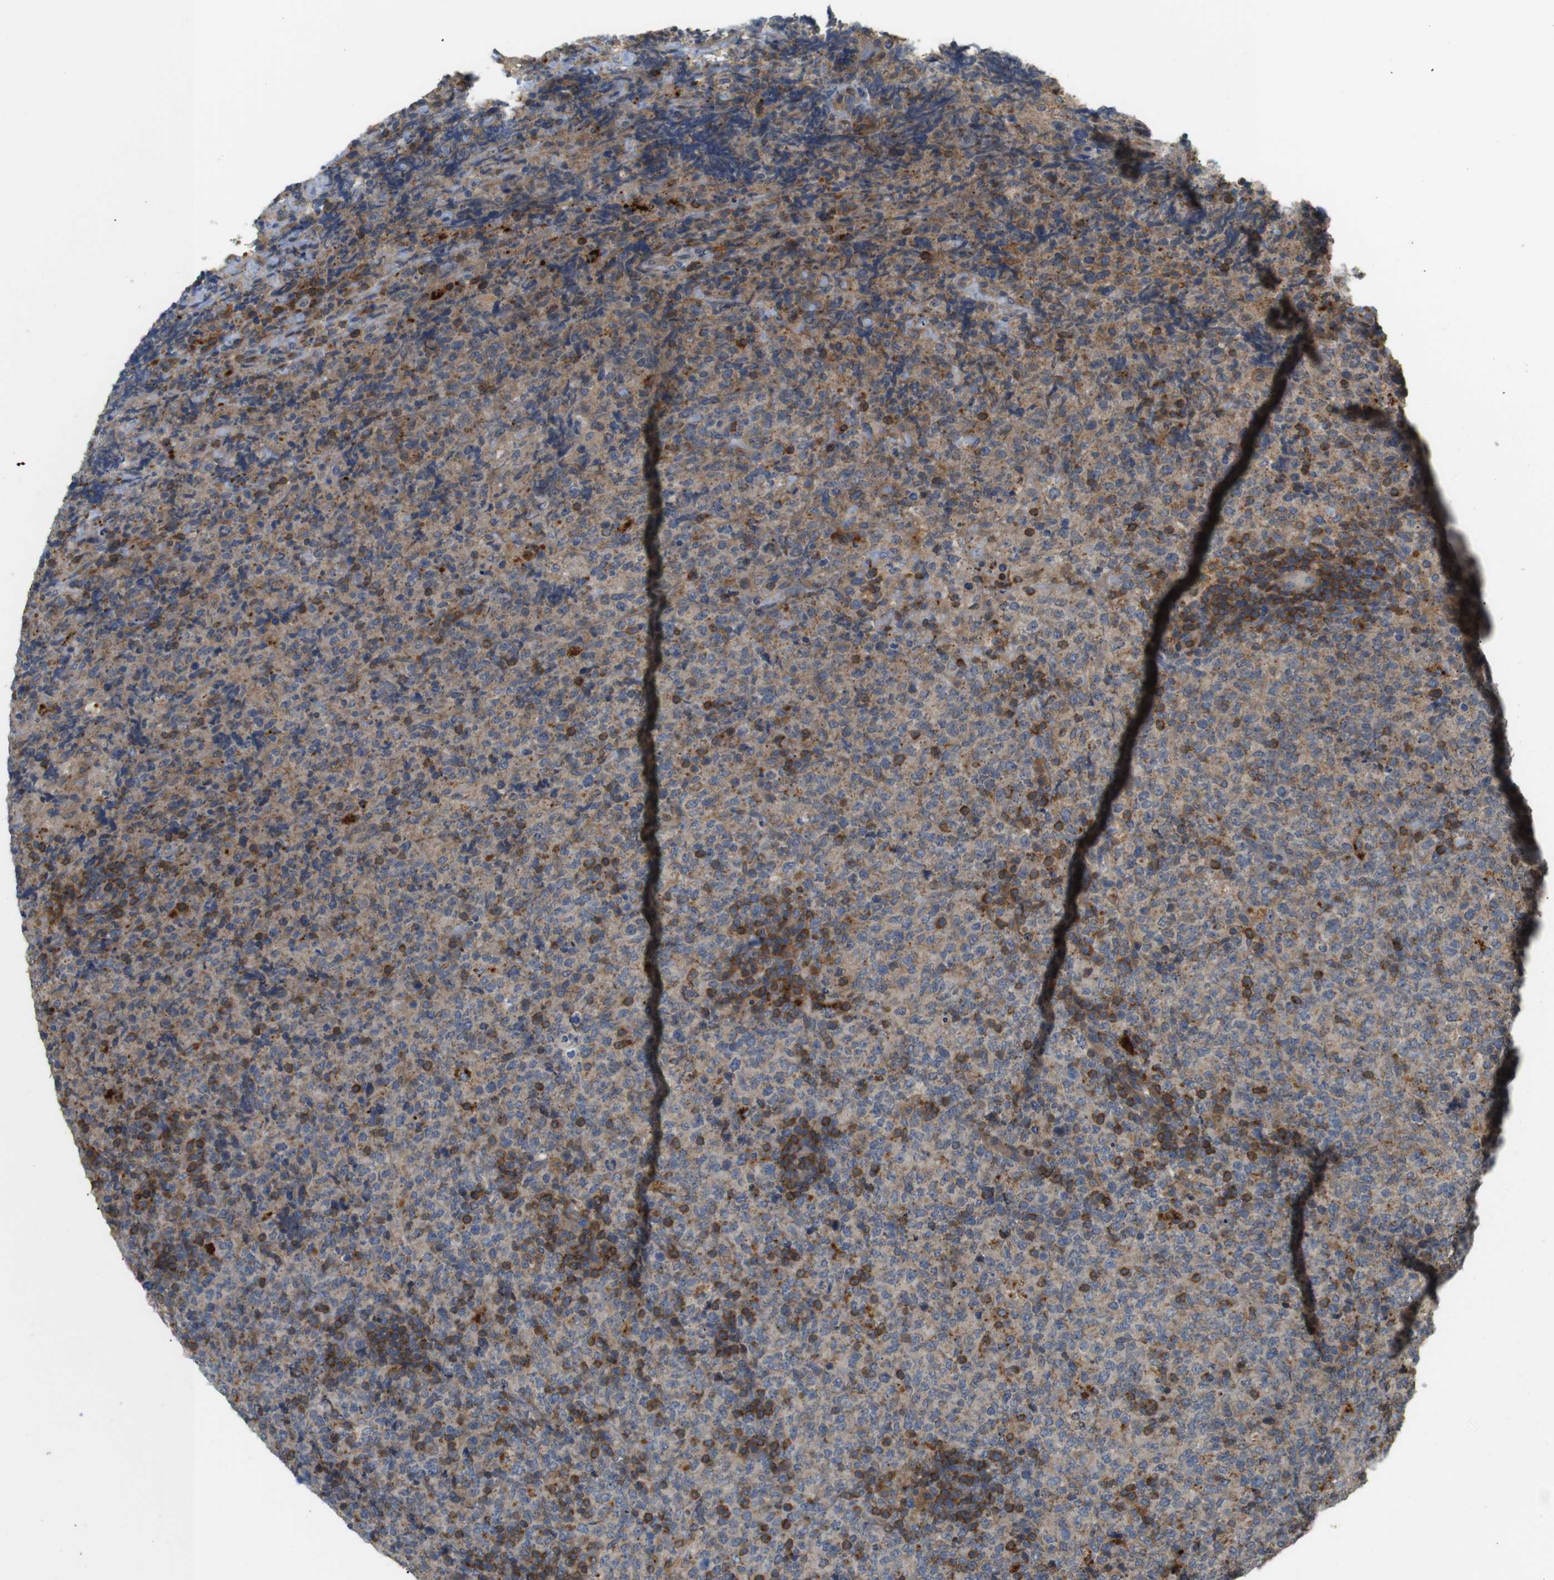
{"staining": {"intensity": "moderate", "quantity": "<25%", "location": "cytoplasmic/membranous"}, "tissue": "lymphoma", "cell_type": "Tumor cells", "image_type": "cancer", "snomed": [{"axis": "morphology", "description": "Malignant lymphoma, non-Hodgkin's type, High grade"}, {"axis": "topography", "description": "Tonsil"}], "caption": "DAB (3,3'-diaminobenzidine) immunohistochemical staining of lymphoma displays moderate cytoplasmic/membranous protein expression in approximately <25% of tumor cells. (DAB (3,3'-diaminobenzidine) = brown stain, brightfield microscopy at high magnification).", "gene": "KSR1", "patient": {"sex": "female", "age": 36}}